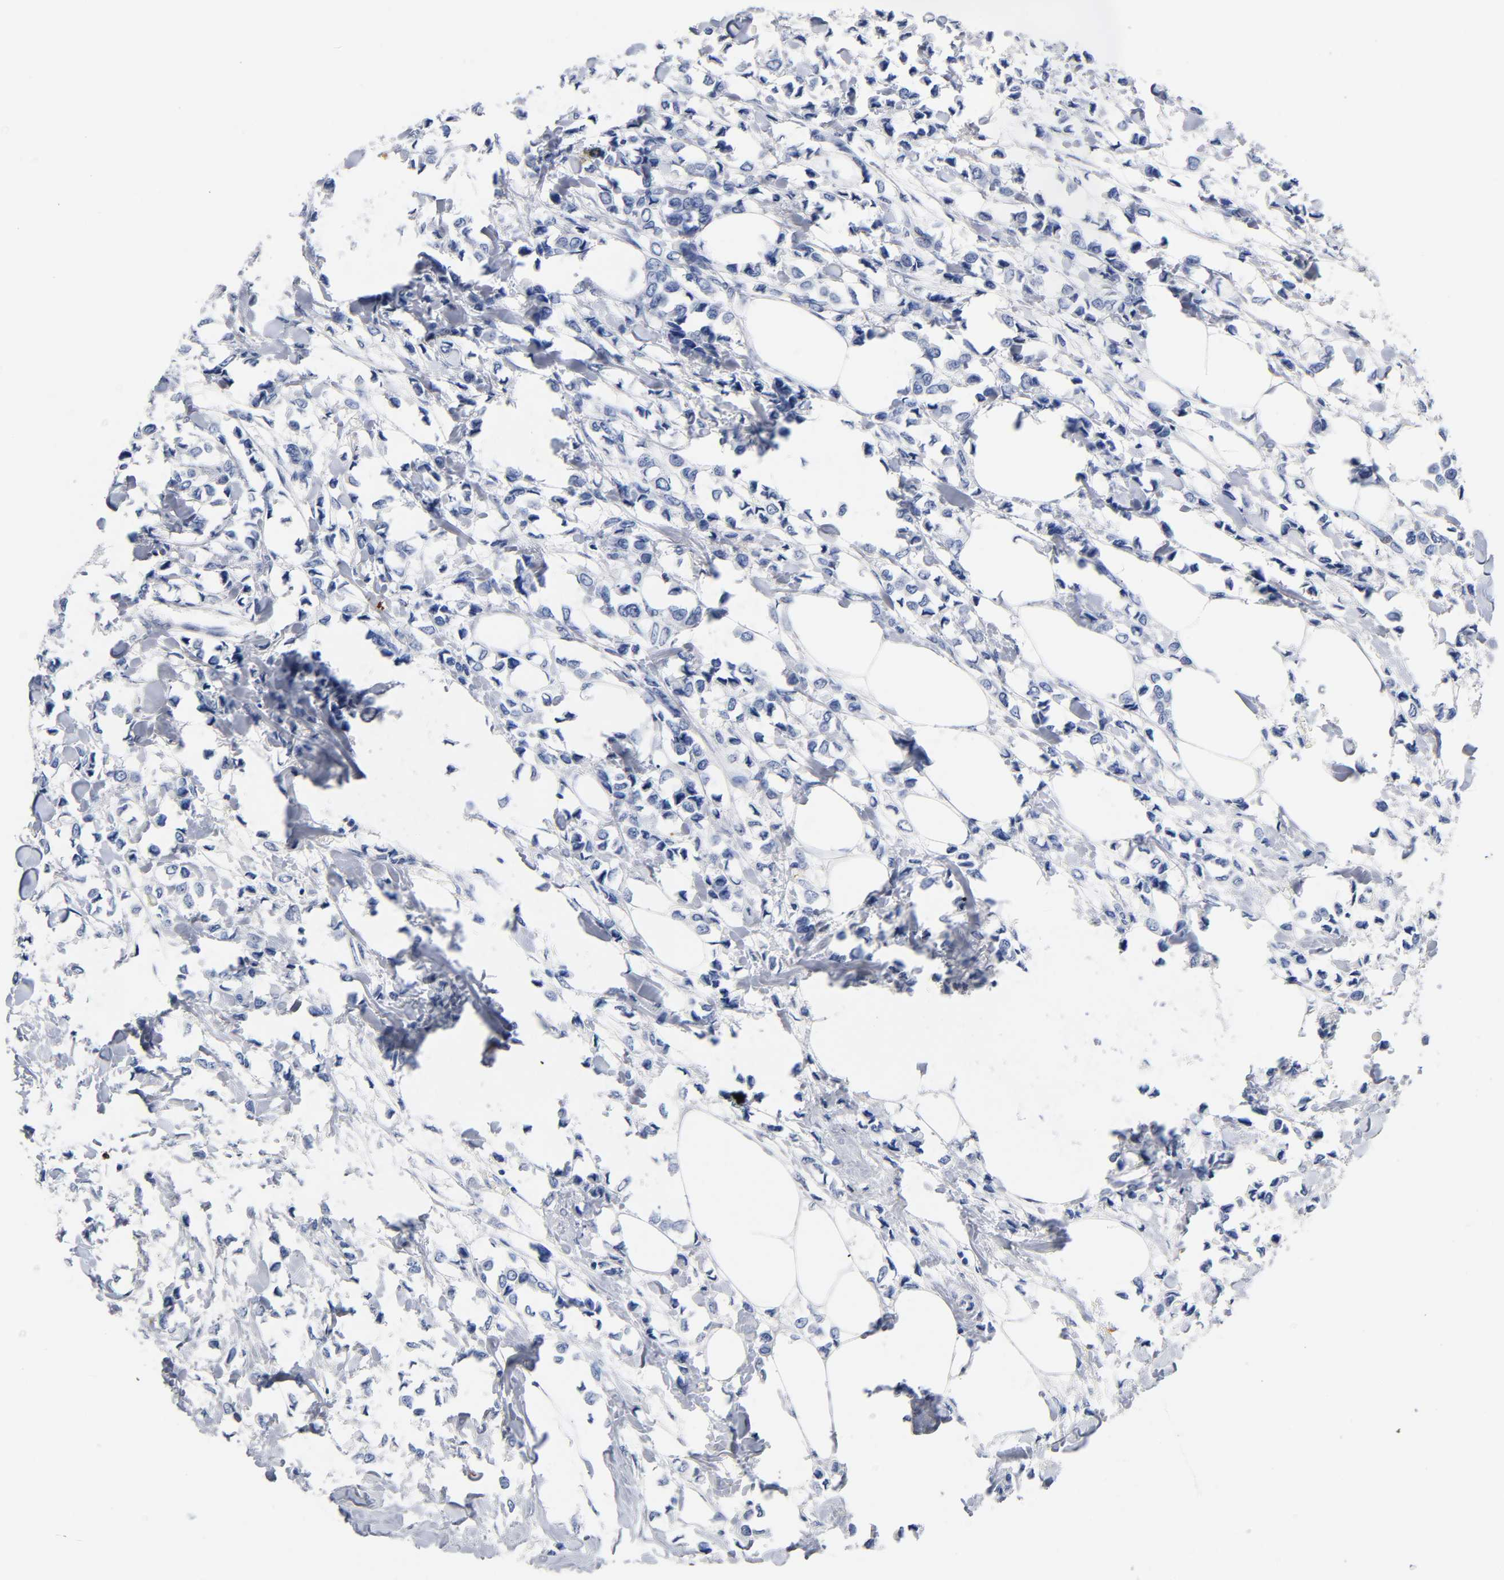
{"staining": {"intensity": "negative", "quantity": "none", "location": "none"}, "tissue": "breast cancer", "cell_type": "Tumor cells", "image_type": "cancer", "snomed": [{"axis": "morphology", "description": "Lobular carcinoma"}, {"axis": "topography", "description": "Breast"}], "caption": "High magnification brightfield microscopy of breast cancer (lobular carcinoma) stained with DAB (3,3'-diaminobenzidine) (brown) and counterstained with hematoxylin (blue): tumor cells show no significant expression.", "gene": "NAB2", "patient": {"sex": "female", "age": 51}}